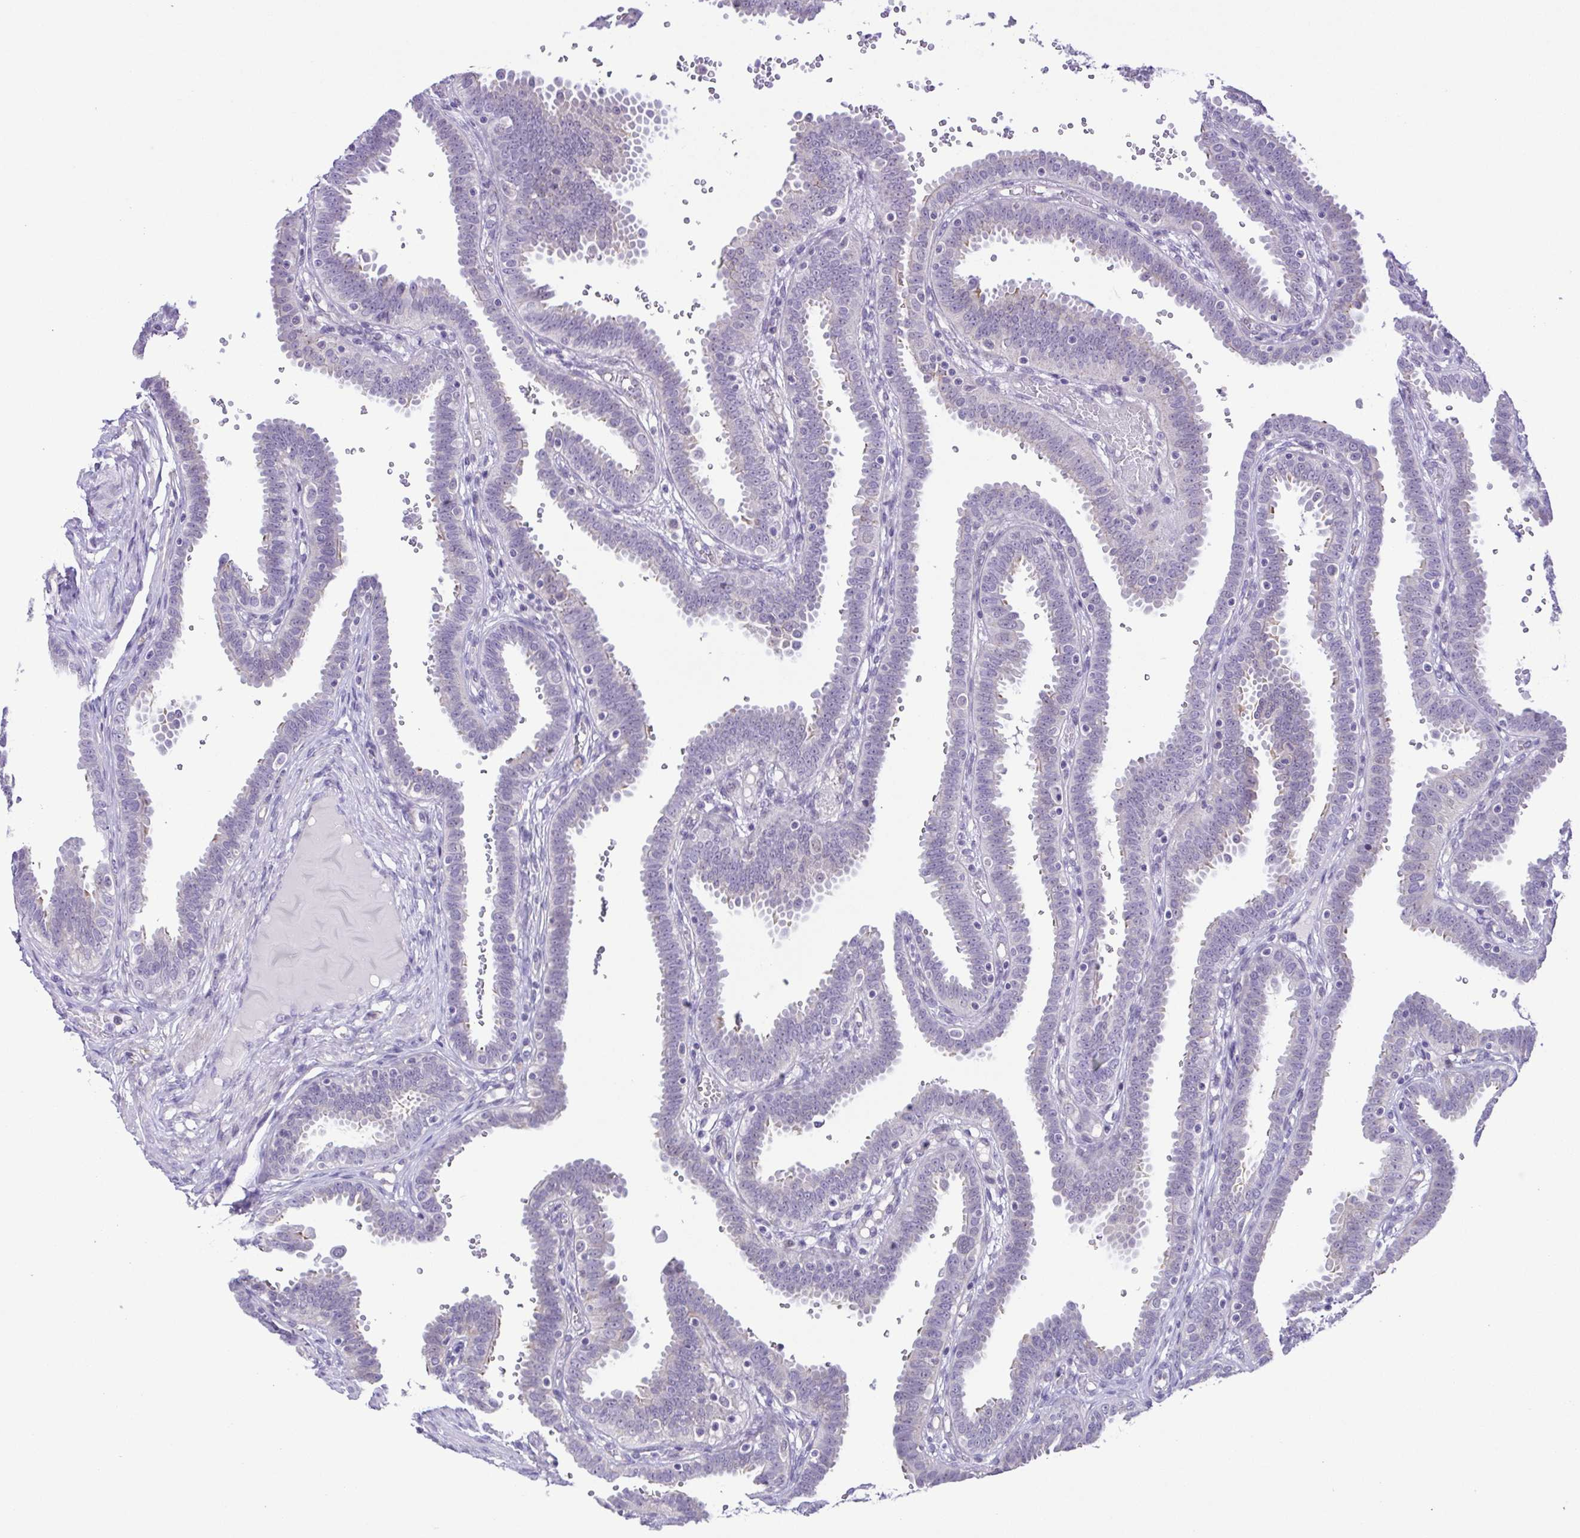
{"staining": {"intensity": "negative", "quantity": "none", "location": "none"}, "tissue": "fallopian tube", "cell_type": "Glandular cells", "image_type": "normal", "snomed": [{"axis": "morphology", "description": "Normal tissue, NOS"}, {"axis": "topography", "description": "Fallopian tube"}], "caption": "This is a photomicrograph of immunohistochemistry (IHC) staining of normal fallopian tube, which shows no positivity in glandular cells. (Stains: DAB (3,3'-diaminobenzidine) immunohistochemistry with hematoxylin counter stain, Microscopy: brightfield microscopy at high magnification).", "gene": "DCLK2", "patient": {"sex": "female", "age": 37}}